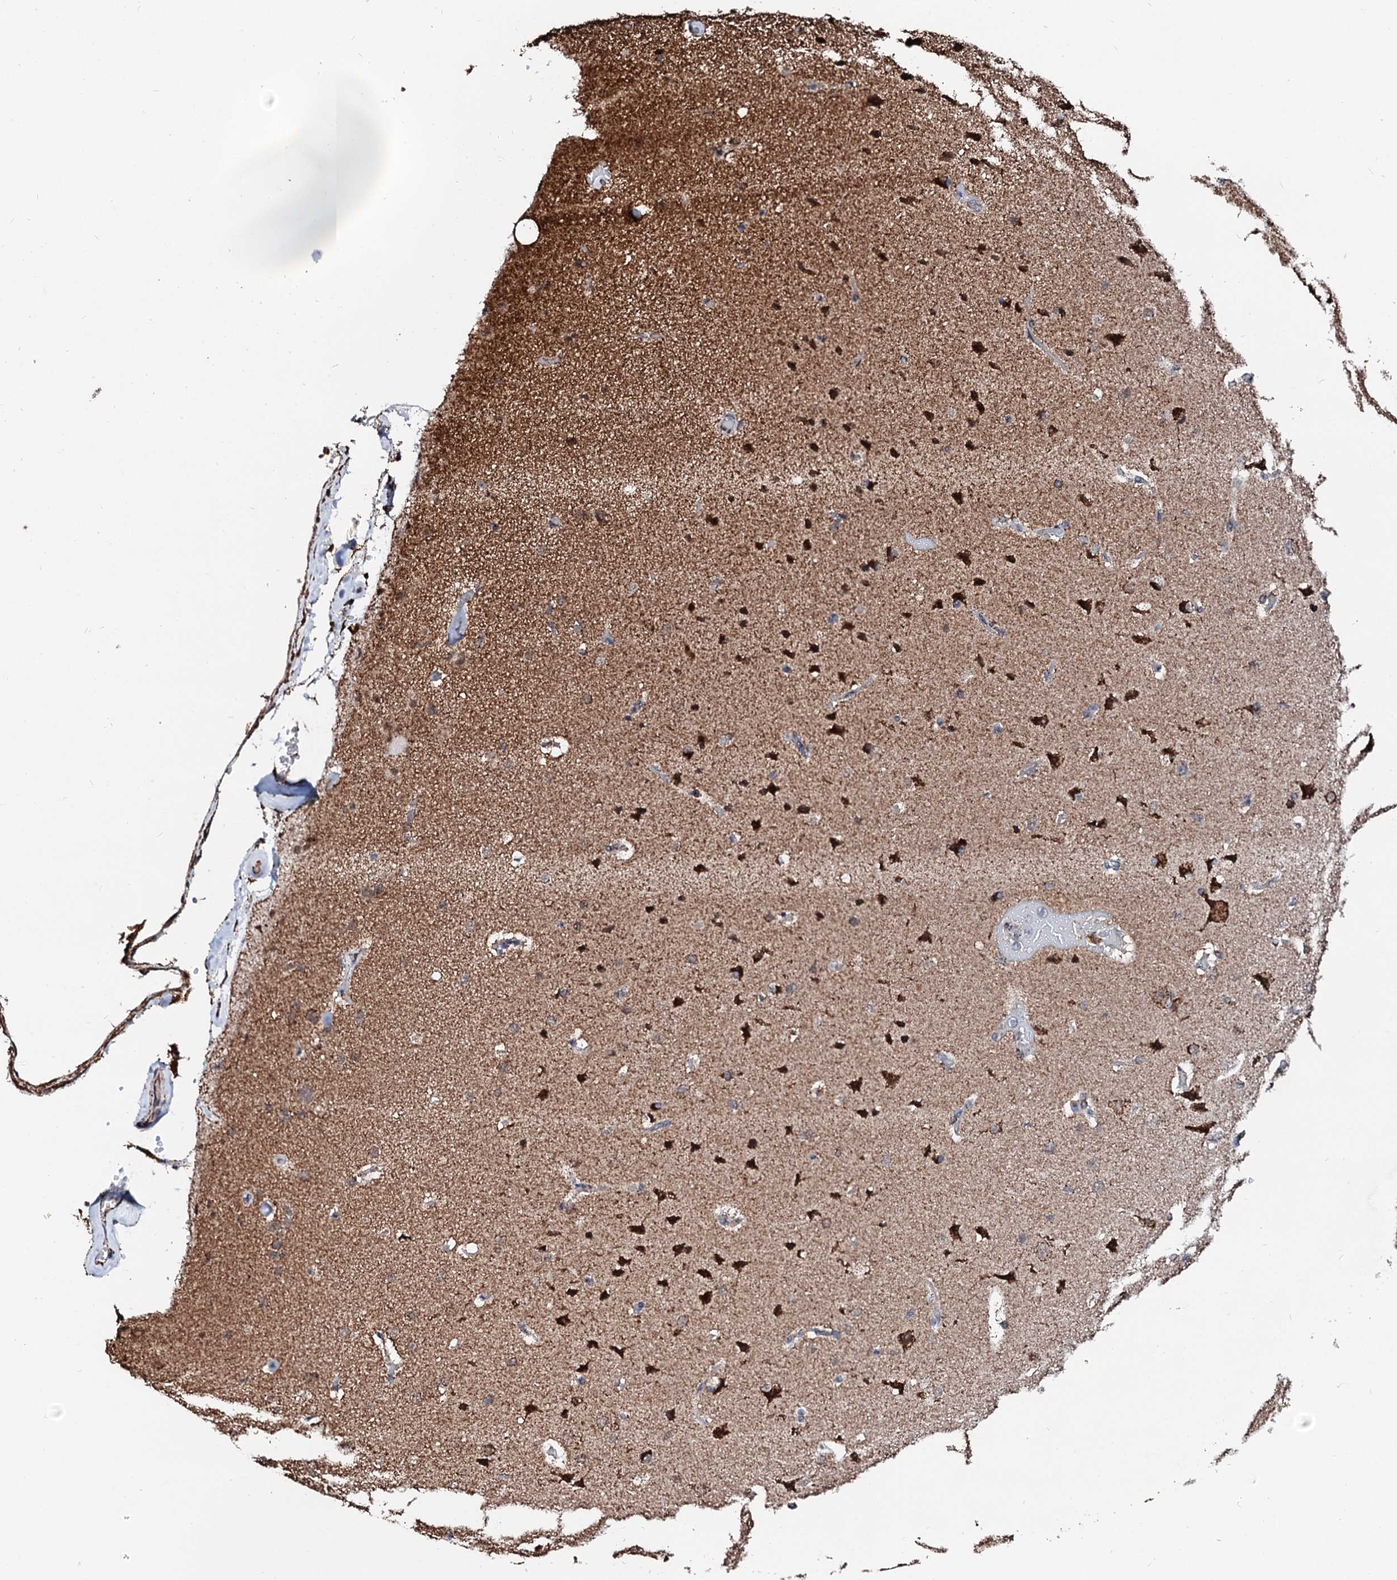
{"staining": {"intensity": "moderate", "quantity": ">75%", "location": "cytoplasmic/membranous"}, "tissue": "cerebral cortex", "cell_type": "Endothelial cells", "image_type": "normal", "snomed": [{"axis": "morphology", "description": "Normal tissue, NOS"}, {"axis": "topography", "description": "Cerebral cortex"}], "caption": "Immunohistochemistry staining of benign cerebral cortex, which reveals medium levels of moderate cytoplasmic/membranous expression in about >75% of endothelial cells indicating moderate cytoplasmic/membranous protein expression. The staining was performed using DAB (3,3'-diaminobenzidine) (brown) for protein detection and nuclei were counterstained in hematoxylin (blue).", "gene": "SECISBP2L", "patient": {"sex": "male", "age": 62}}